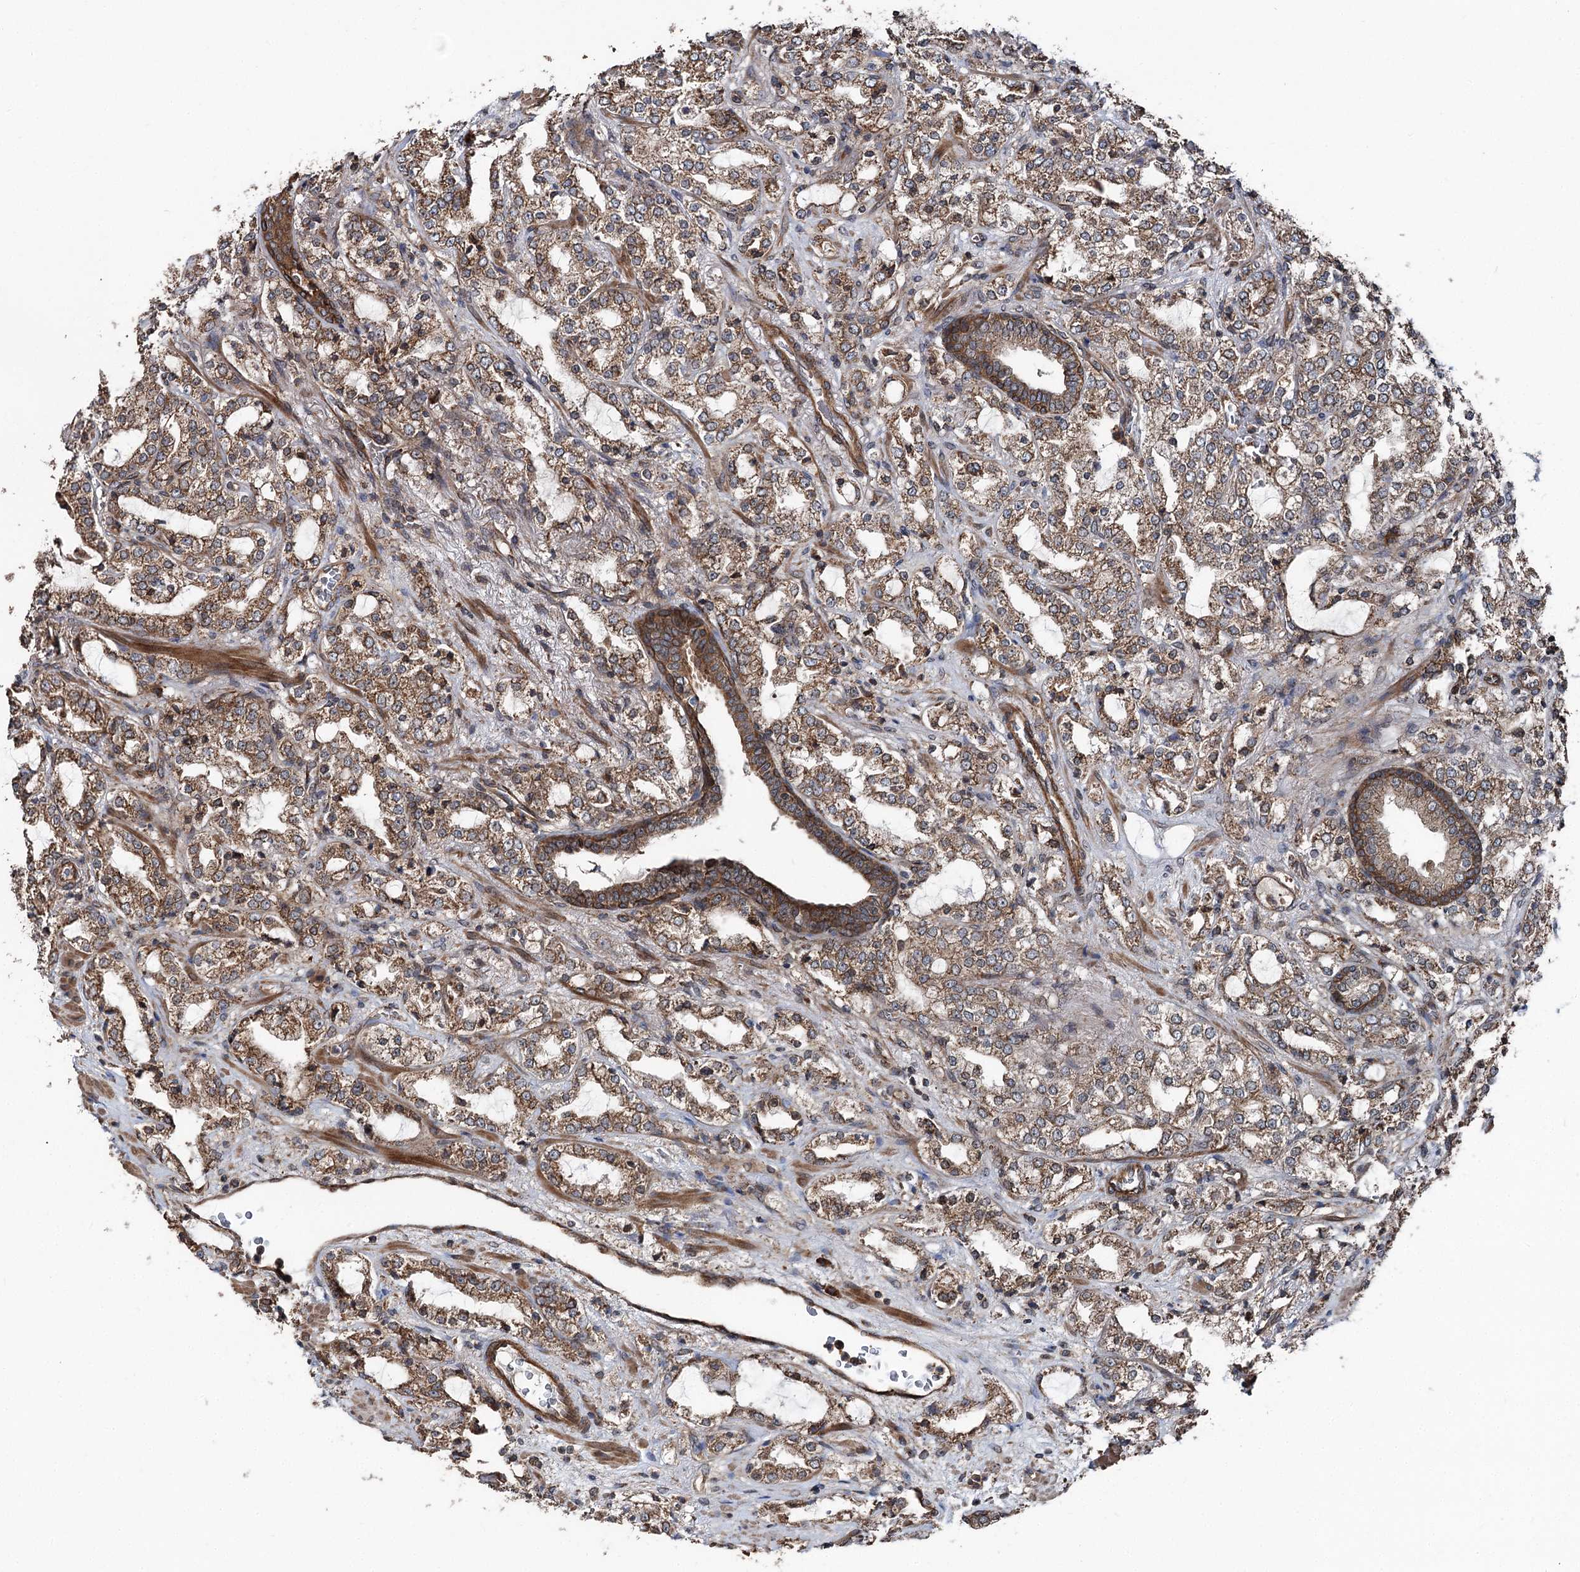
{"staining": {"intensity": "moderate", "quantity": ">75%", "location": "cytoplasmic/membranous"}, "tissue": "prostate cancer", "cell_type": "Tumor cells", "image_type": "cancer", "snomed": [{"axis": "morphology", "description": "Adenocarcinoma, High grade"}, {"axis": "topography", "description": "Prostate"}], "caption": "Immunohistochemistry (IHC) image of neoplastic tissue: prostate cancer (adenocarcinoma (high-grade)) stained using immunohistochemistry (IHC) displays medium levels of moderate protein expression localized specifically in the cytoplasmic/membranous of tumor cells, appearing as a cytoplasmic/membranous brown color.", "gene": "ITFG2", "patient": {"sex": "male", "age": 64}}